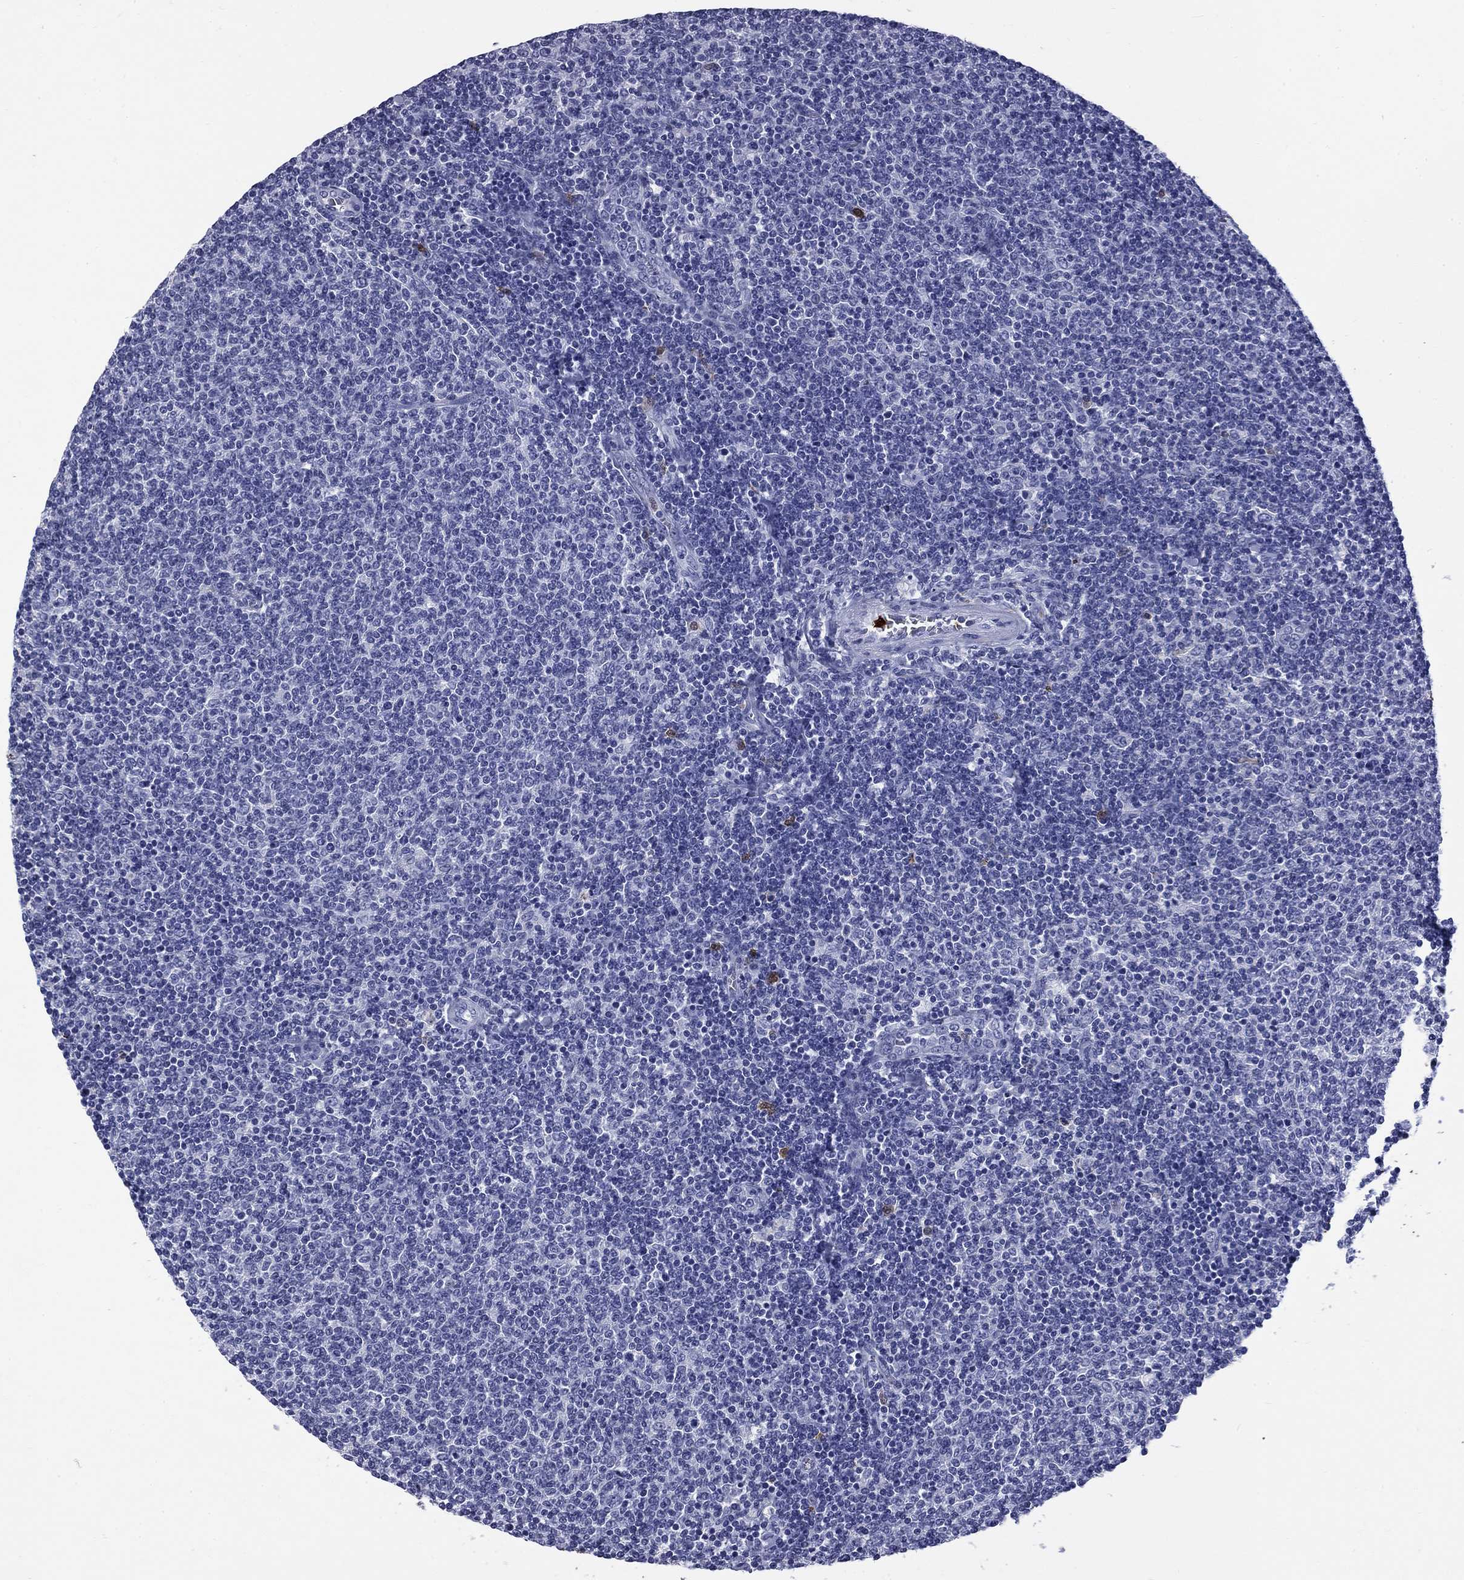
{"staining": {"intensity": "negative", "quantity": "none", "location": "none"}, "tissue": "lymphoma", "cell_type": "Tumor cells", "image_type": "cancer", "snomed": [{"axis": "morphology", "description": "Malignant lymphoma, non-Hodgkin's type, Low grade"}, {"axis": "topography", "description": "Lymph node"}], "caption": "DAB immunohistochemical staining of human lymphoma exhibits no significant positivity in tumor cells.", "gene": "TRIM29", "patient": {"sex": "male", "age": 52}}